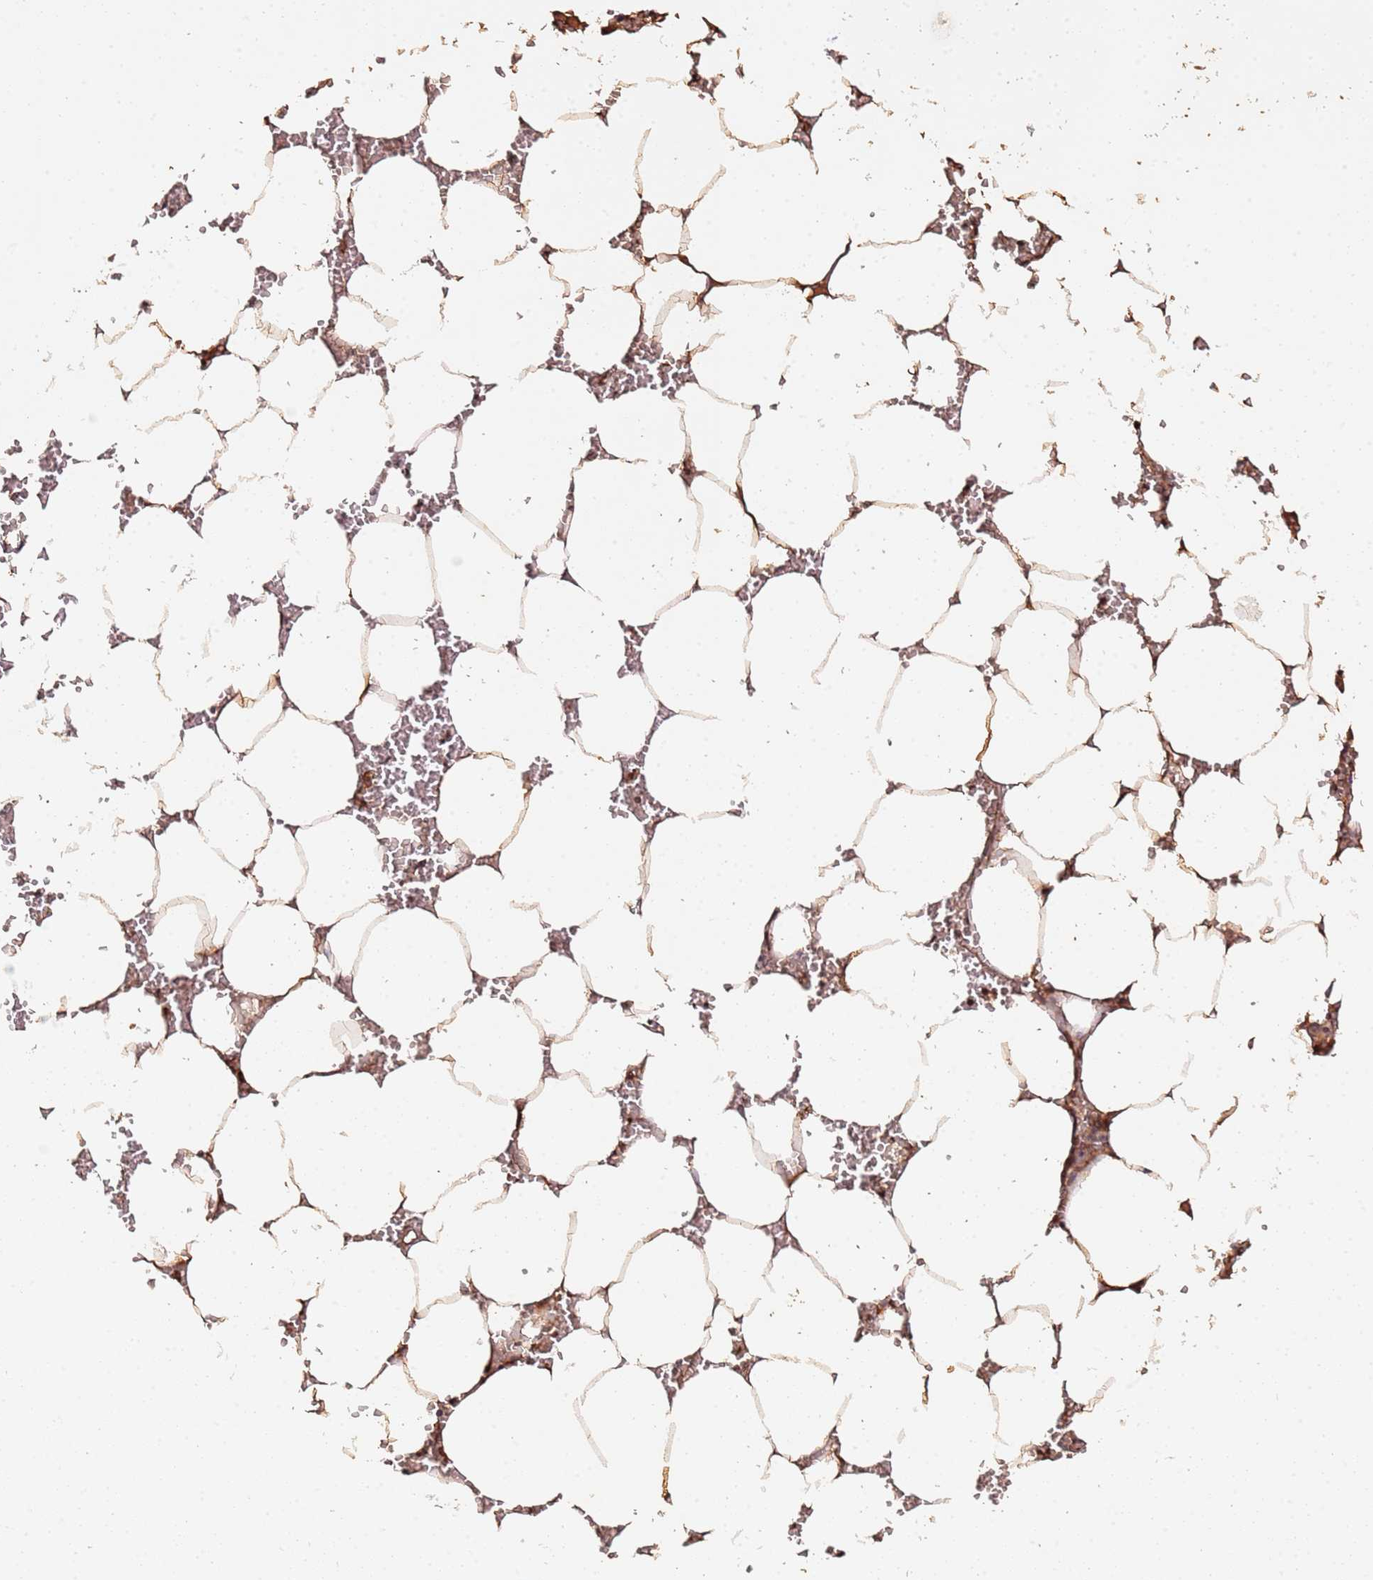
{"staining": {"intensity": "moderate", "quantity": "25%-75%", "location": "cytoplasmic/membranous,nuclear"}, "tissue": "bone marrow", "cell_type": "Hematopoietic cells", "image_type": "normal", "snomed": [{"axis": "morphology", "description": "Normal tissue, NOS"}, {"axis": "topography", "description": "Bone marrow"}], "caption": "Hematopoietic cells exhibit medium levels of moderate cytoplasmic/membranous,nuclear positivity in approximately 25%-75% of cells in unremarkable bone marrow. (IHC, brightfield microscopy, high magnification).", "gene": "COL1A2", "patient": {"sex": "male", "age": 70}}